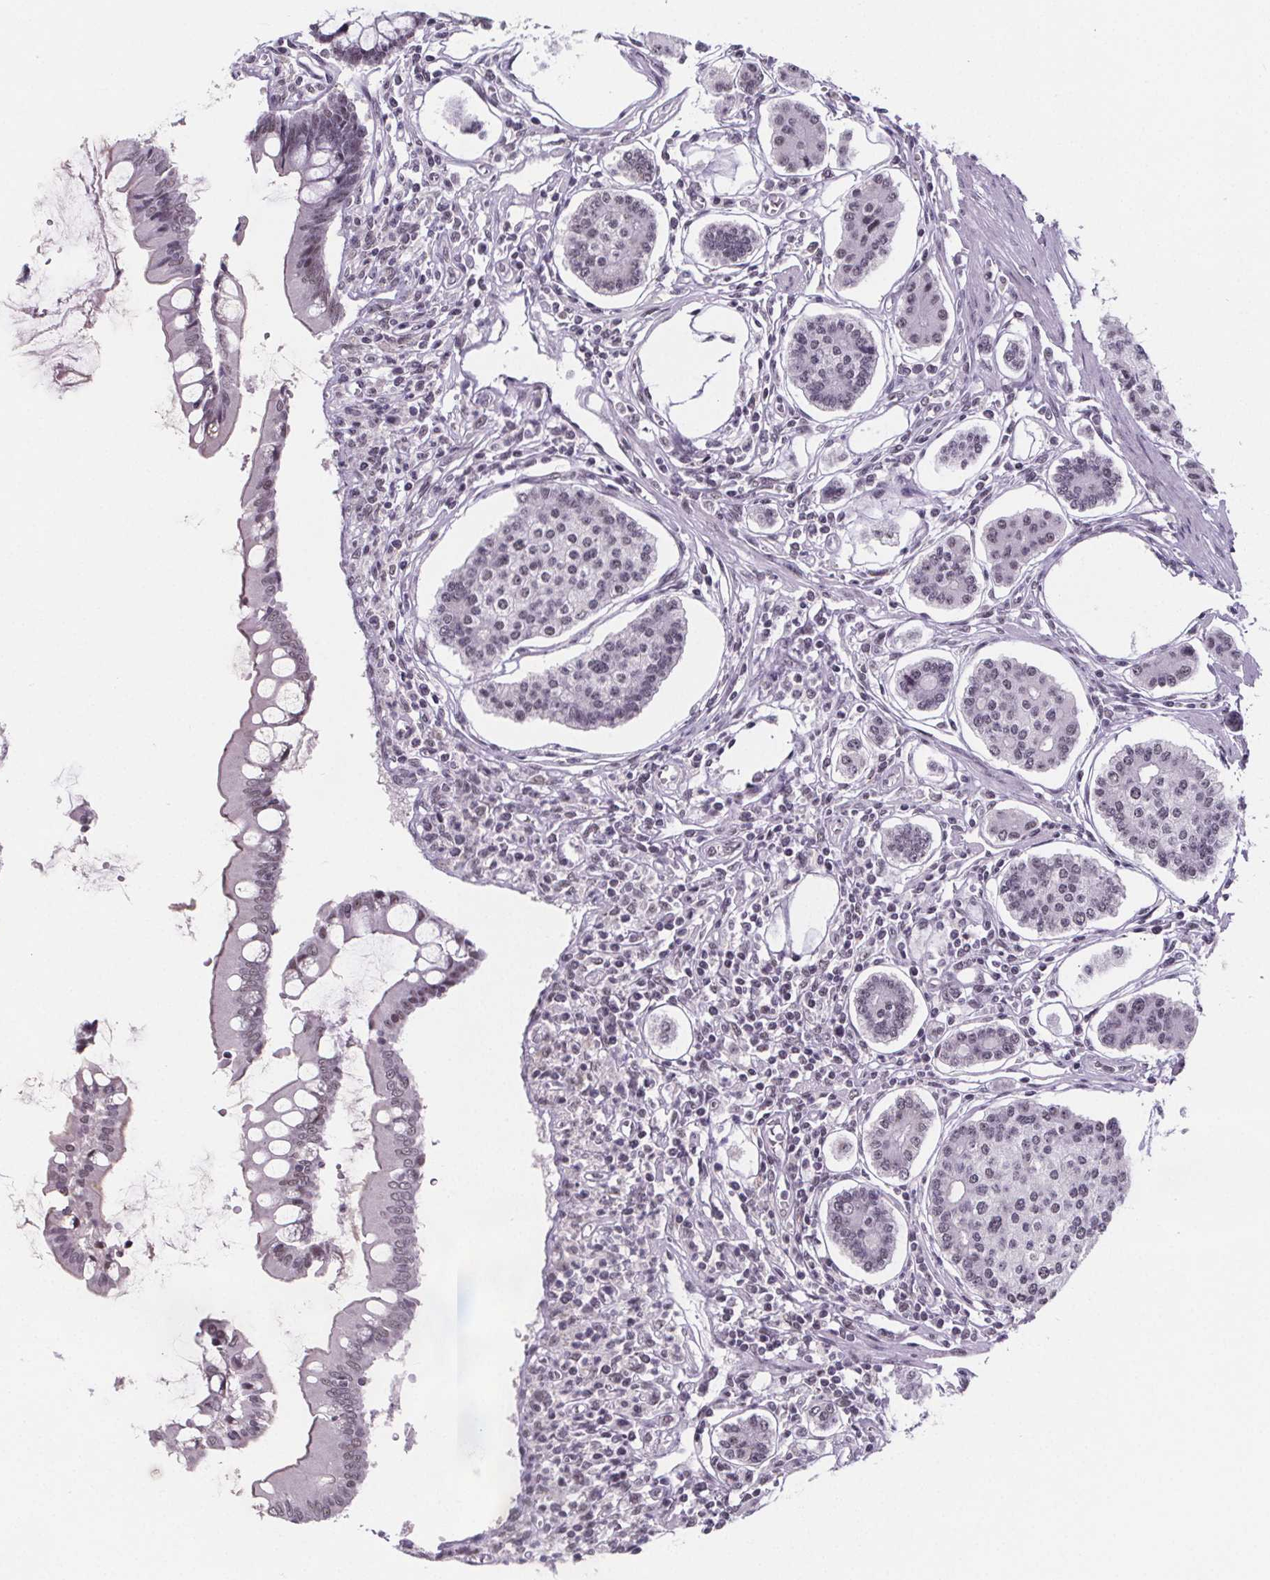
{"staining": {"intensity": "weak", "quantity": "<25%", "location": "nuclear"}, "tissue": "carcinoid", "cell_type": "Tumor cells", "image_type": "cancer", "snomed": [{"axis": "morphology", "description": "Carcinoid, malignant, NOS"}, {"axis": "topography", "description": "Small intestine"}], "caption": "Tumor cells are negative for protein expression in human carcinoid (malignant).", "gene": "ZNF572", "patient": {"sex": "female", "age": 65}}